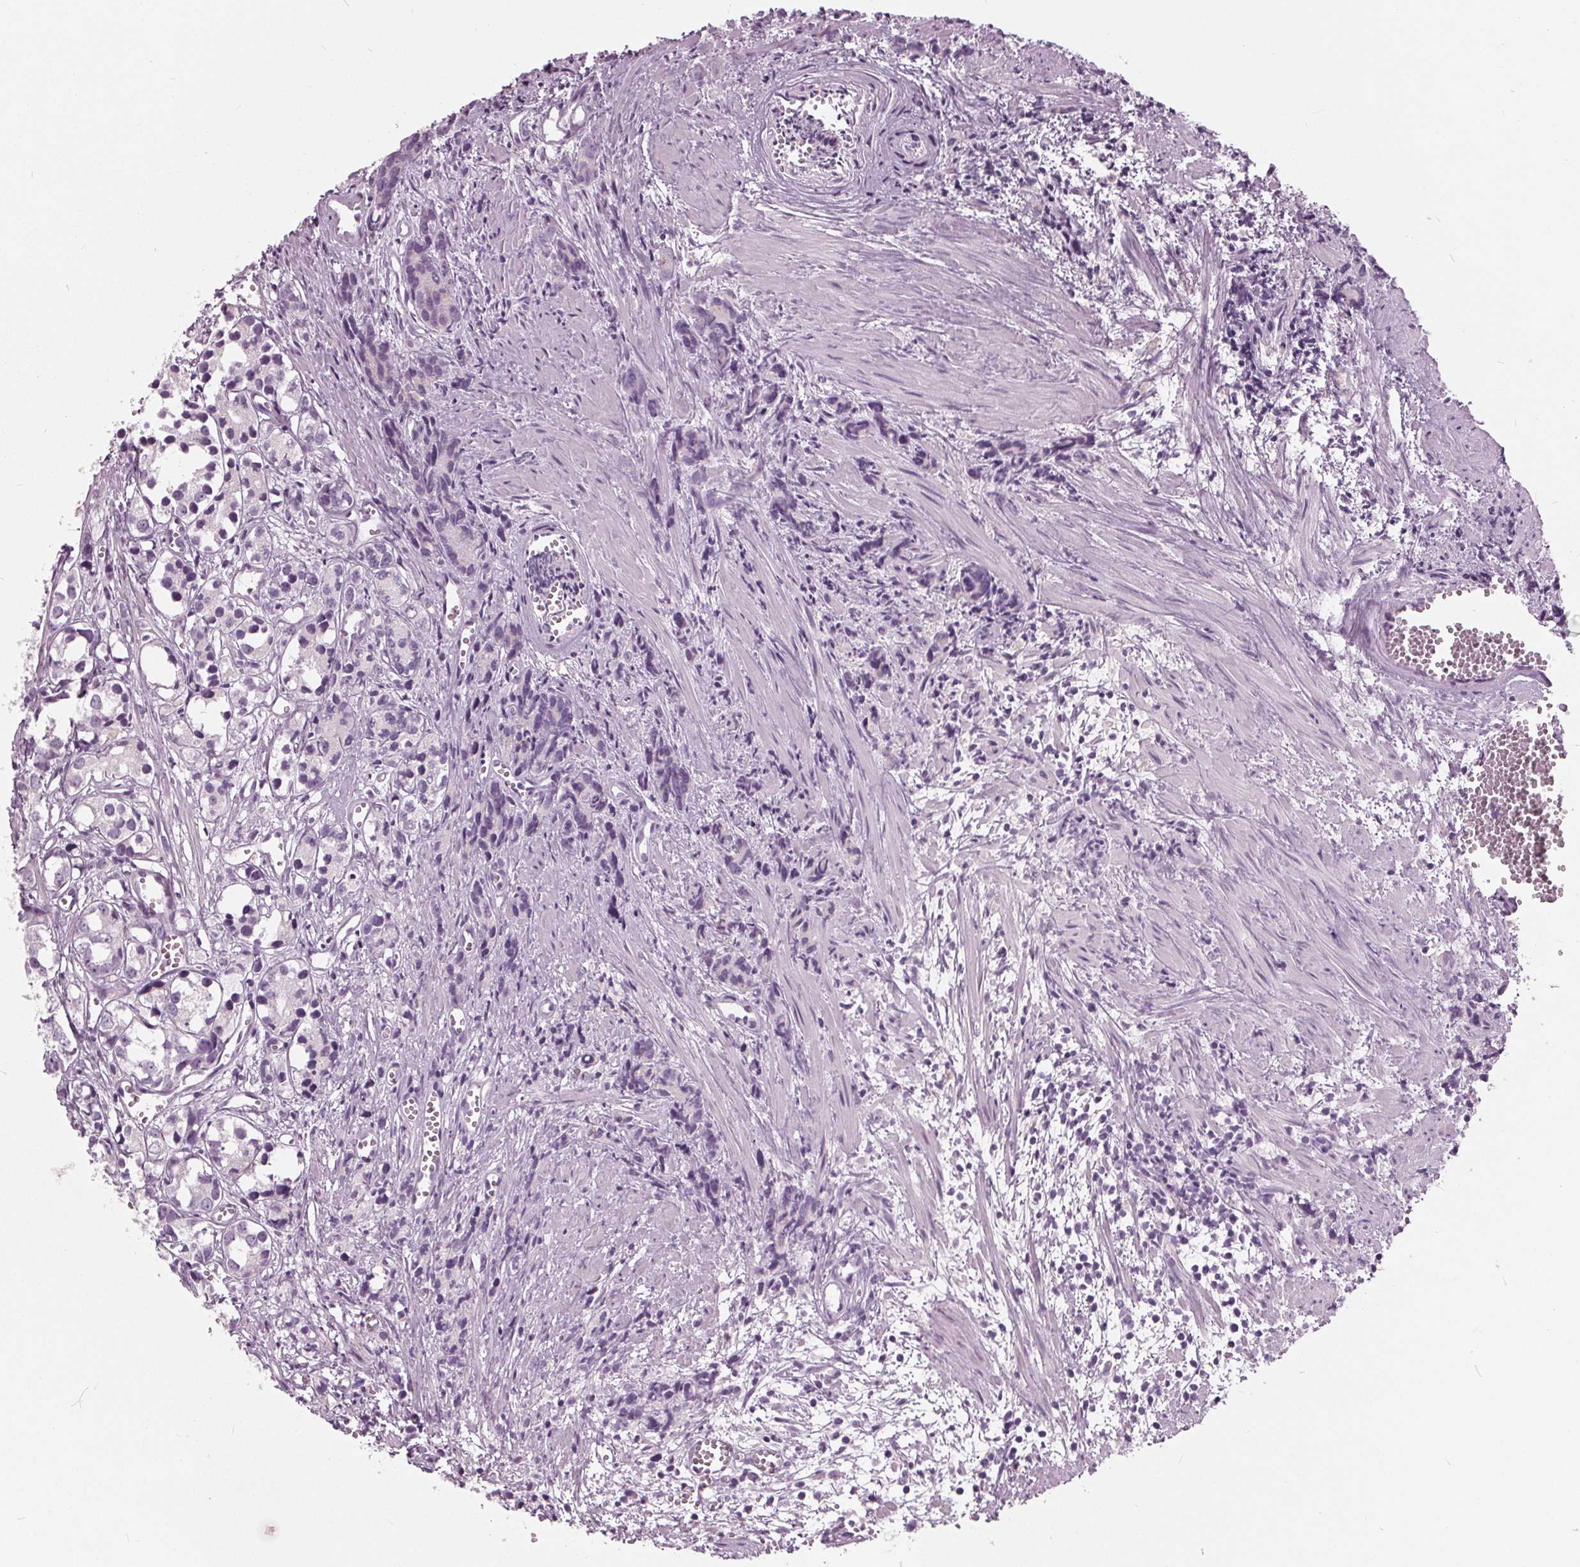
{"staining": {"intensity": "negative", "quantity": "none", "location": "none"}, "tissue": "prostate cancer", "cell_type": "Tumor cells", "image_type": "cancer", "snomed": [{"axis": "morphology", "description": "Adenocarcinoma, High grade"}, {"axis": "topography", "description": "Prostate"}], "caption": "Tumor cells show no significant protein expression in prostate adenocarcinoma (high-grade). The staining was performed using DAB (3,3'-diaminobenzidine) to visualize the protein expression in brown, while the nuclei were stained in blue with hematoxylin (Magnification: 20x).", "gene": "LHFPL7", "patient": {"sex": "male", "age": 77}}